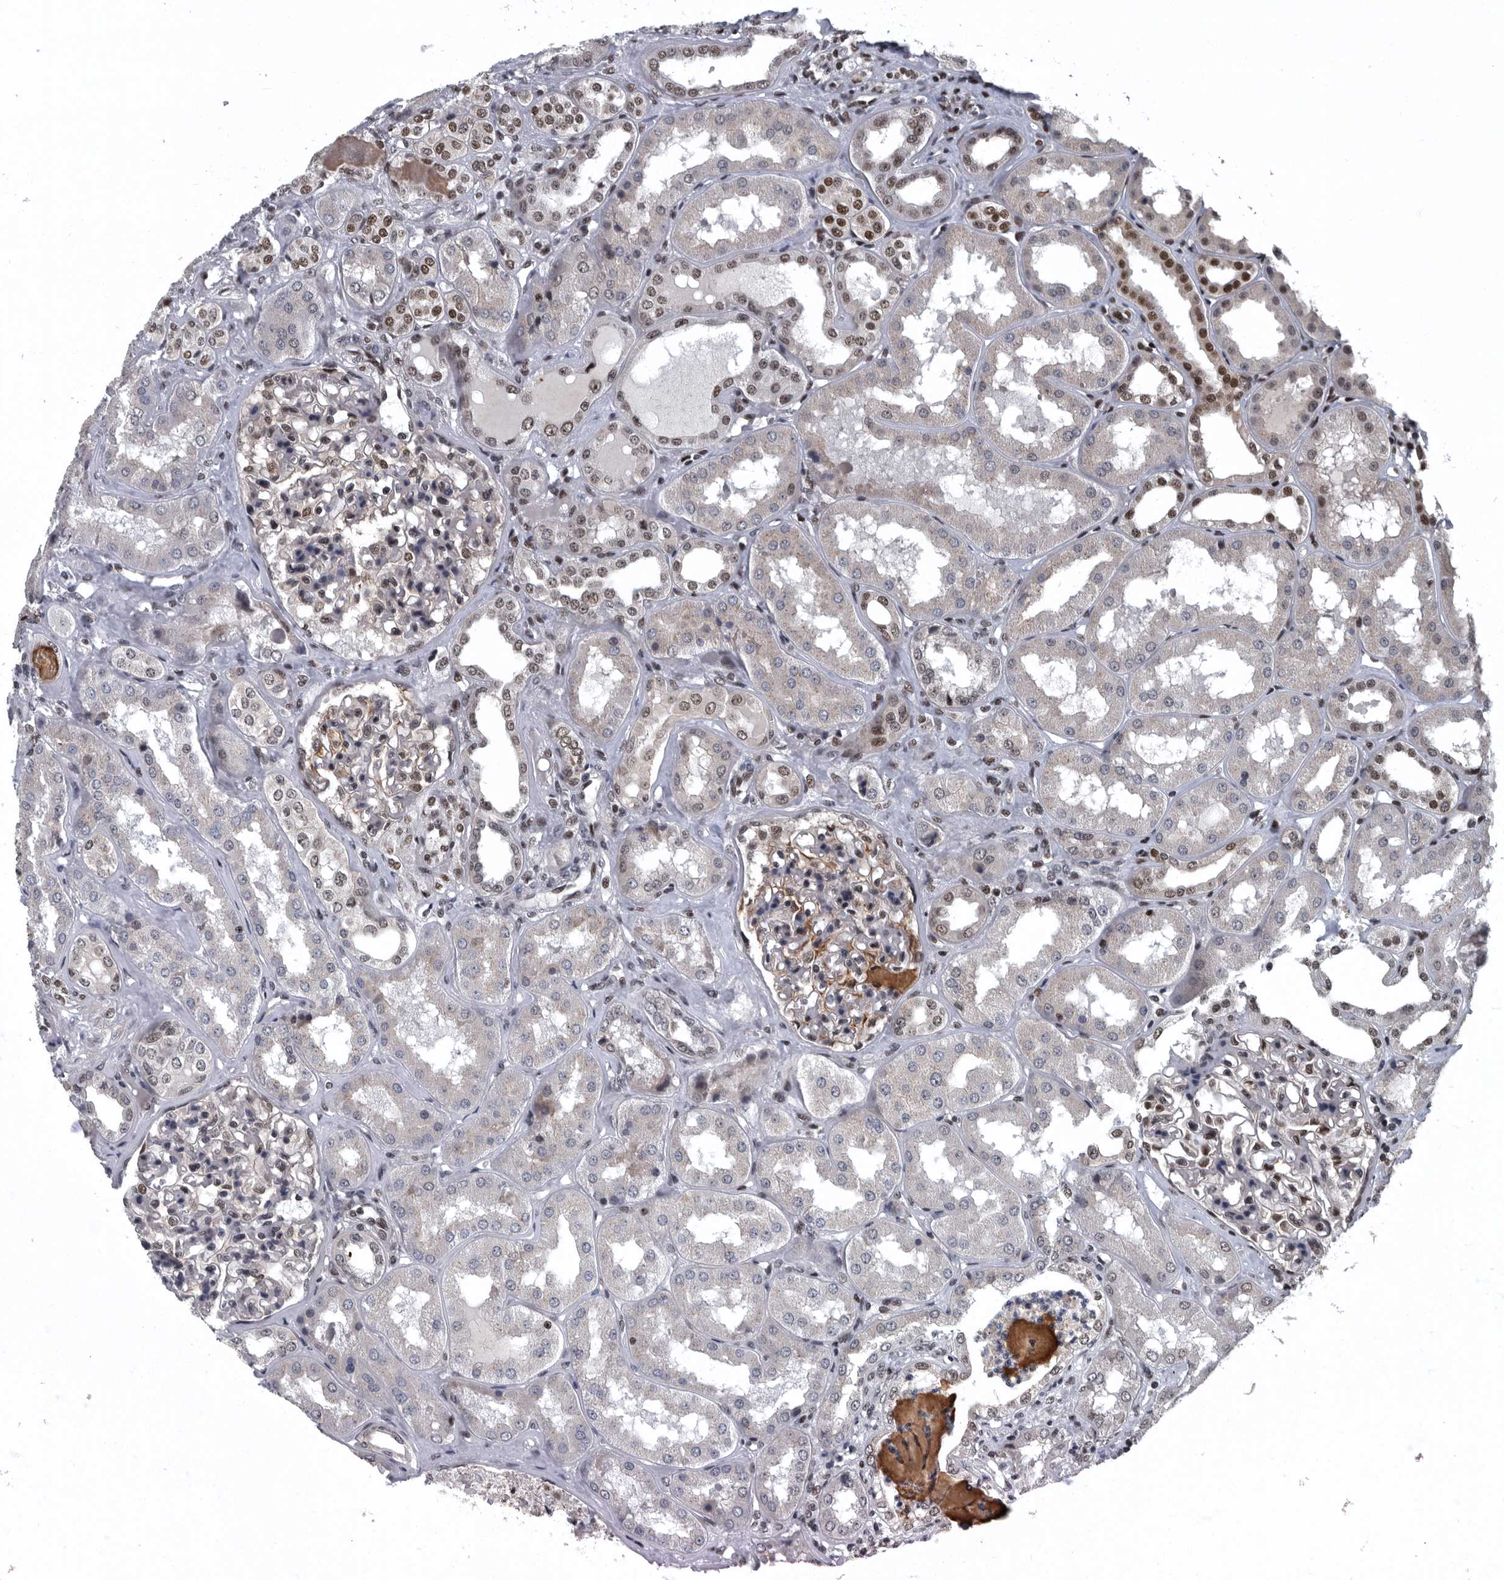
{"staining": {"intensity": "strong", "quantity": ">75%", "location": "cytoplasmic/membranous,nuclear"}, "tissue": "kidney", "cell_type": "Cells in glomeruli", "image_type": "normal", "snomed": [{"axis": "morphology", "description": "Normal tissue, NOS"}, {"axis": "topography", "description": "Kidney"}], "caption": "Kidney stained with IHC demonstrates strong cytoplasmic/membranous,nuclear expression in approximately >75% of cells in glomeruli.", "gene": "SENP7", "patient": {"sex": "female", "age": 56}}